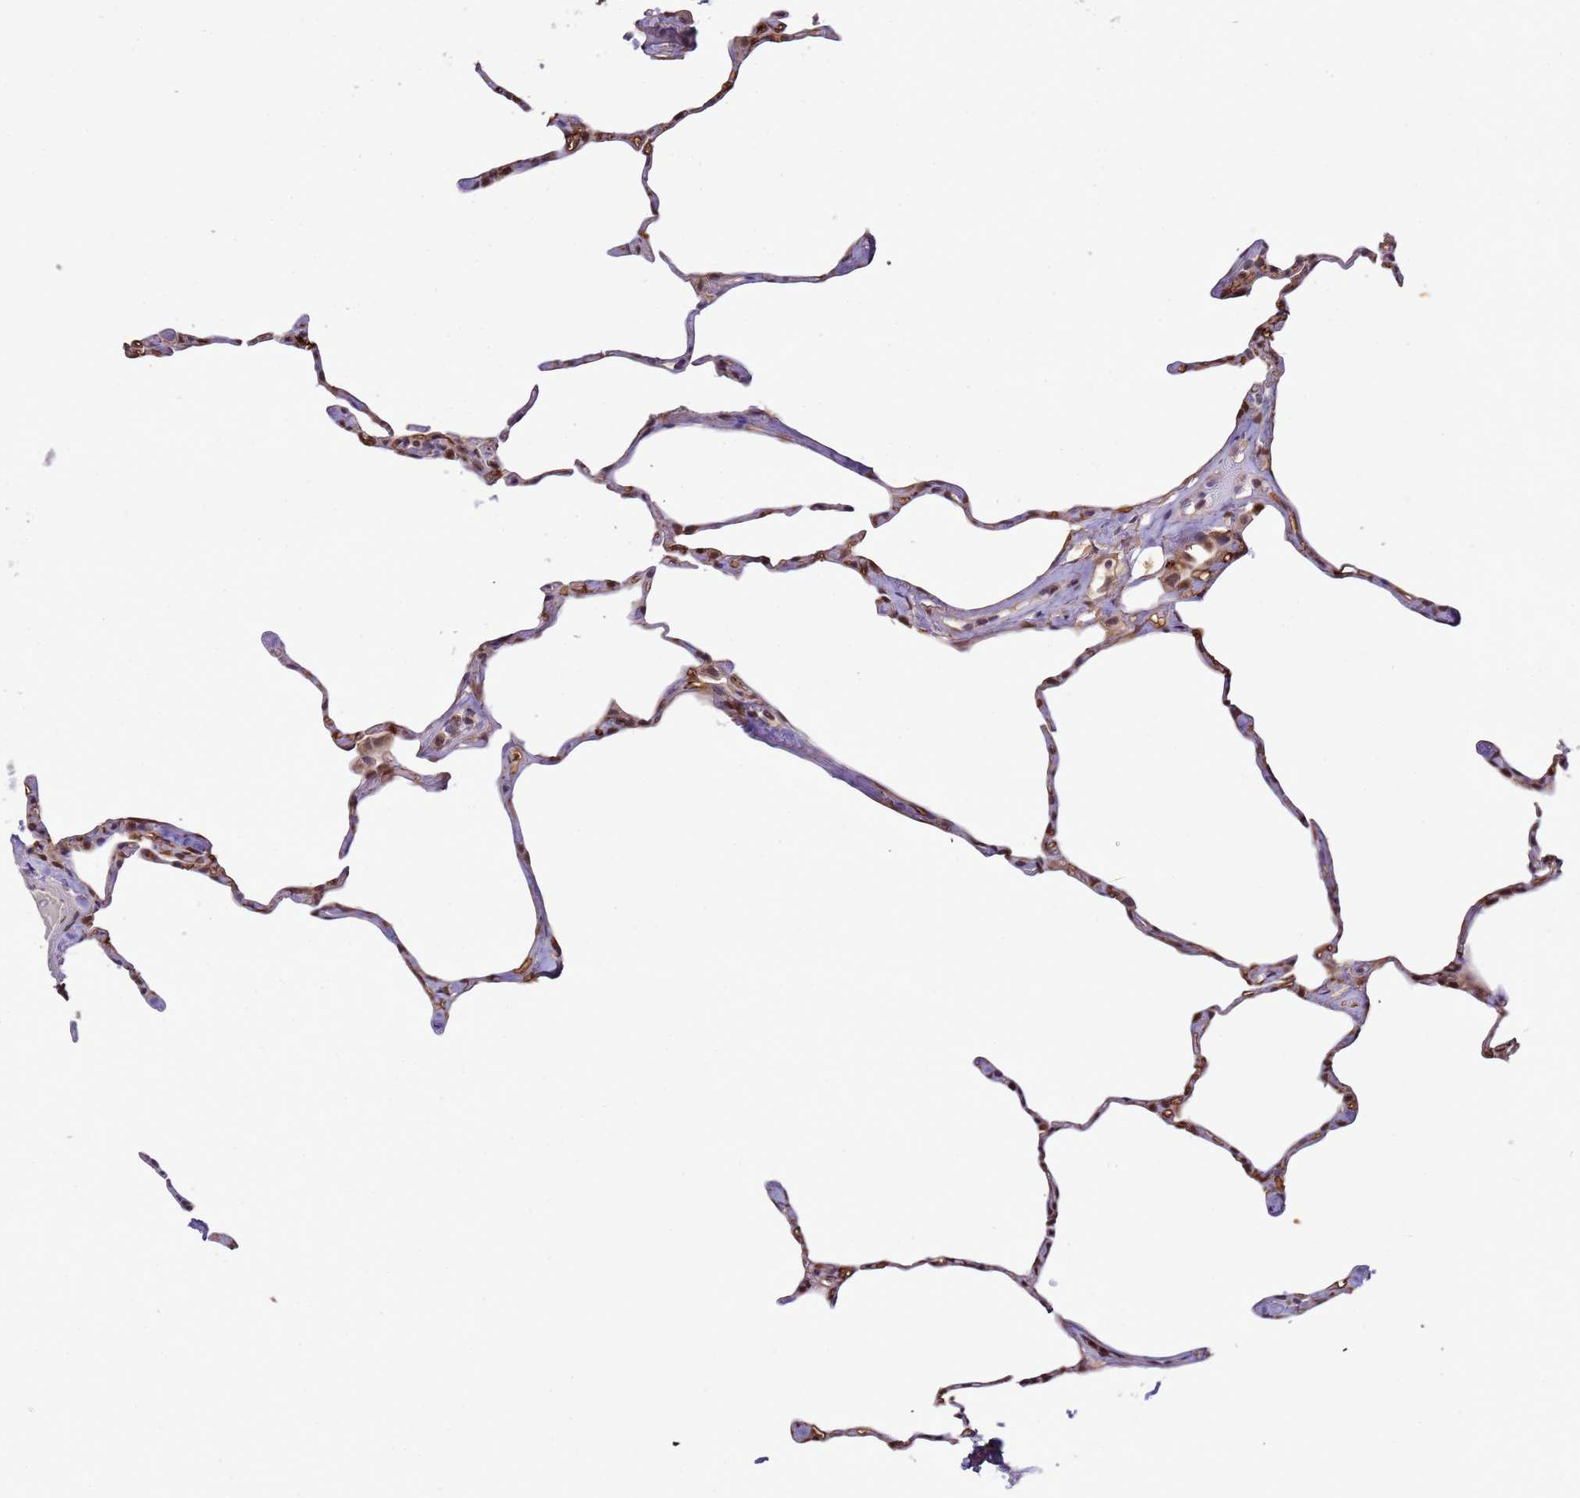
{"staining": {"intensity": "weak", "quantity": "25%-75%", "location": "cytoplasmic/membranous"}, "tissue": "lung", "cell_type": "Alveolar cells", "image_type": "normal", "snomed": [{"axis": "morphology", "description": "Normal tissue, NOS"}, {"axis": "topography", "description": "Lung"}], "caption": "Immunohistochemical staining of benign human lung reveals weak cytoplasmic/membranous protein staining in approximately 25%-75% of alveolar cells. (Stains: DAB (3,3'-diaminobenzidine) in brown, nuclei in blue, Microscopy: brightfield microscopy at high magnification).", "gene": "ZBTB5", "patient": {"sex": "male", "age": 65}}